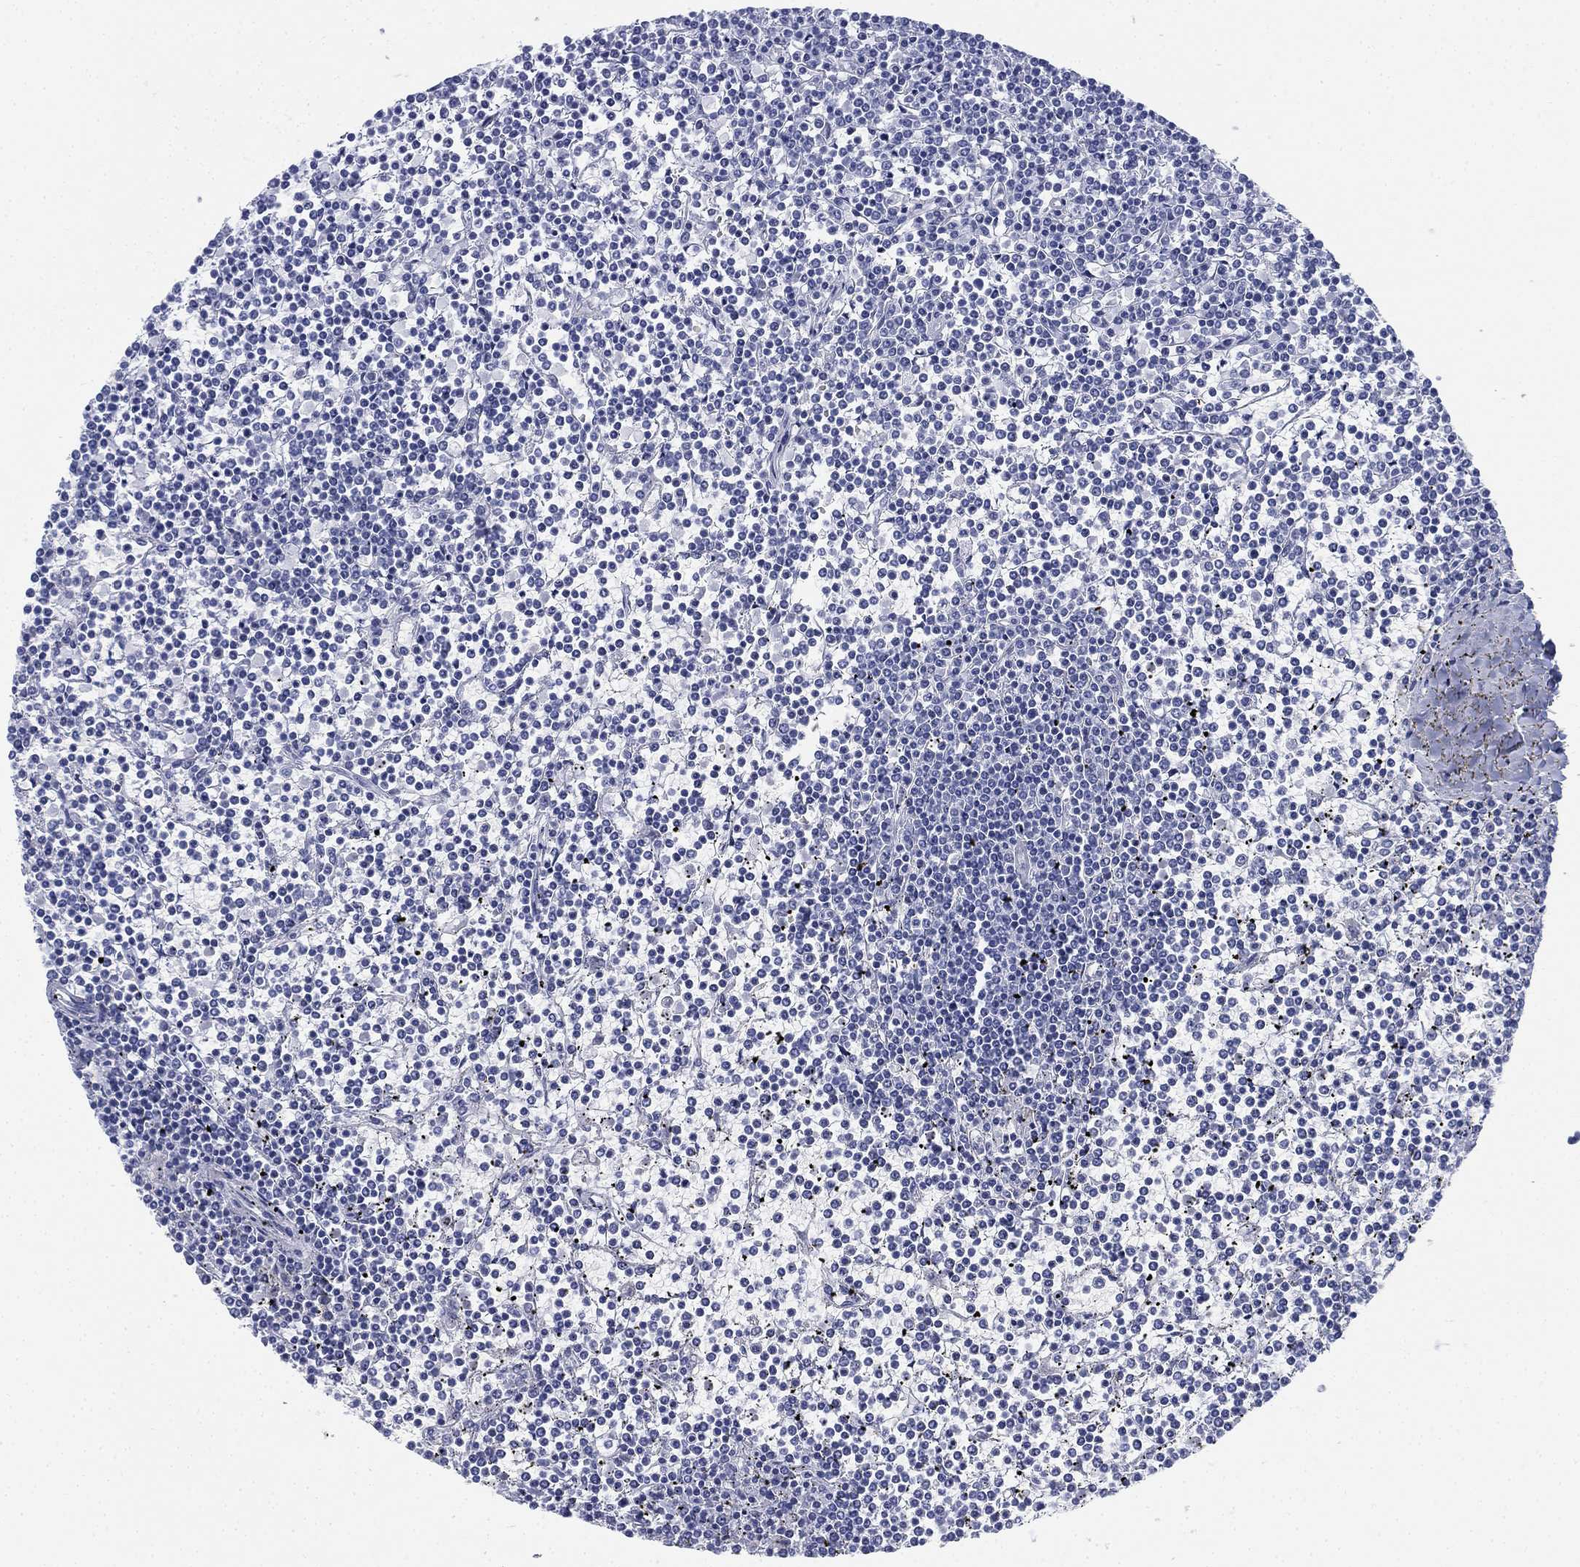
{"staining": {"intensity": "negative", "quantity": "none", "location": "none"}, "tissue": "lymphoma", "cell_type": "Tumor cells", "image_type": "cancer", "snomed": [{"axis": "morphology", "description": "Malignant lymphoma, non-Hodgkin's type, Low grade"}, {"axis": "topography", "description": "Spleen"}], "caption": "High magnification brightfield microscopy of low-grade malignant lymphoma, non-Hodgkin's type stained with DAB (brown) and counterstained with hematoxylin (blue): tumor cells show no significant expression.", "gene": "GCNA", "patient": {"sex": "female", "age": 19}}